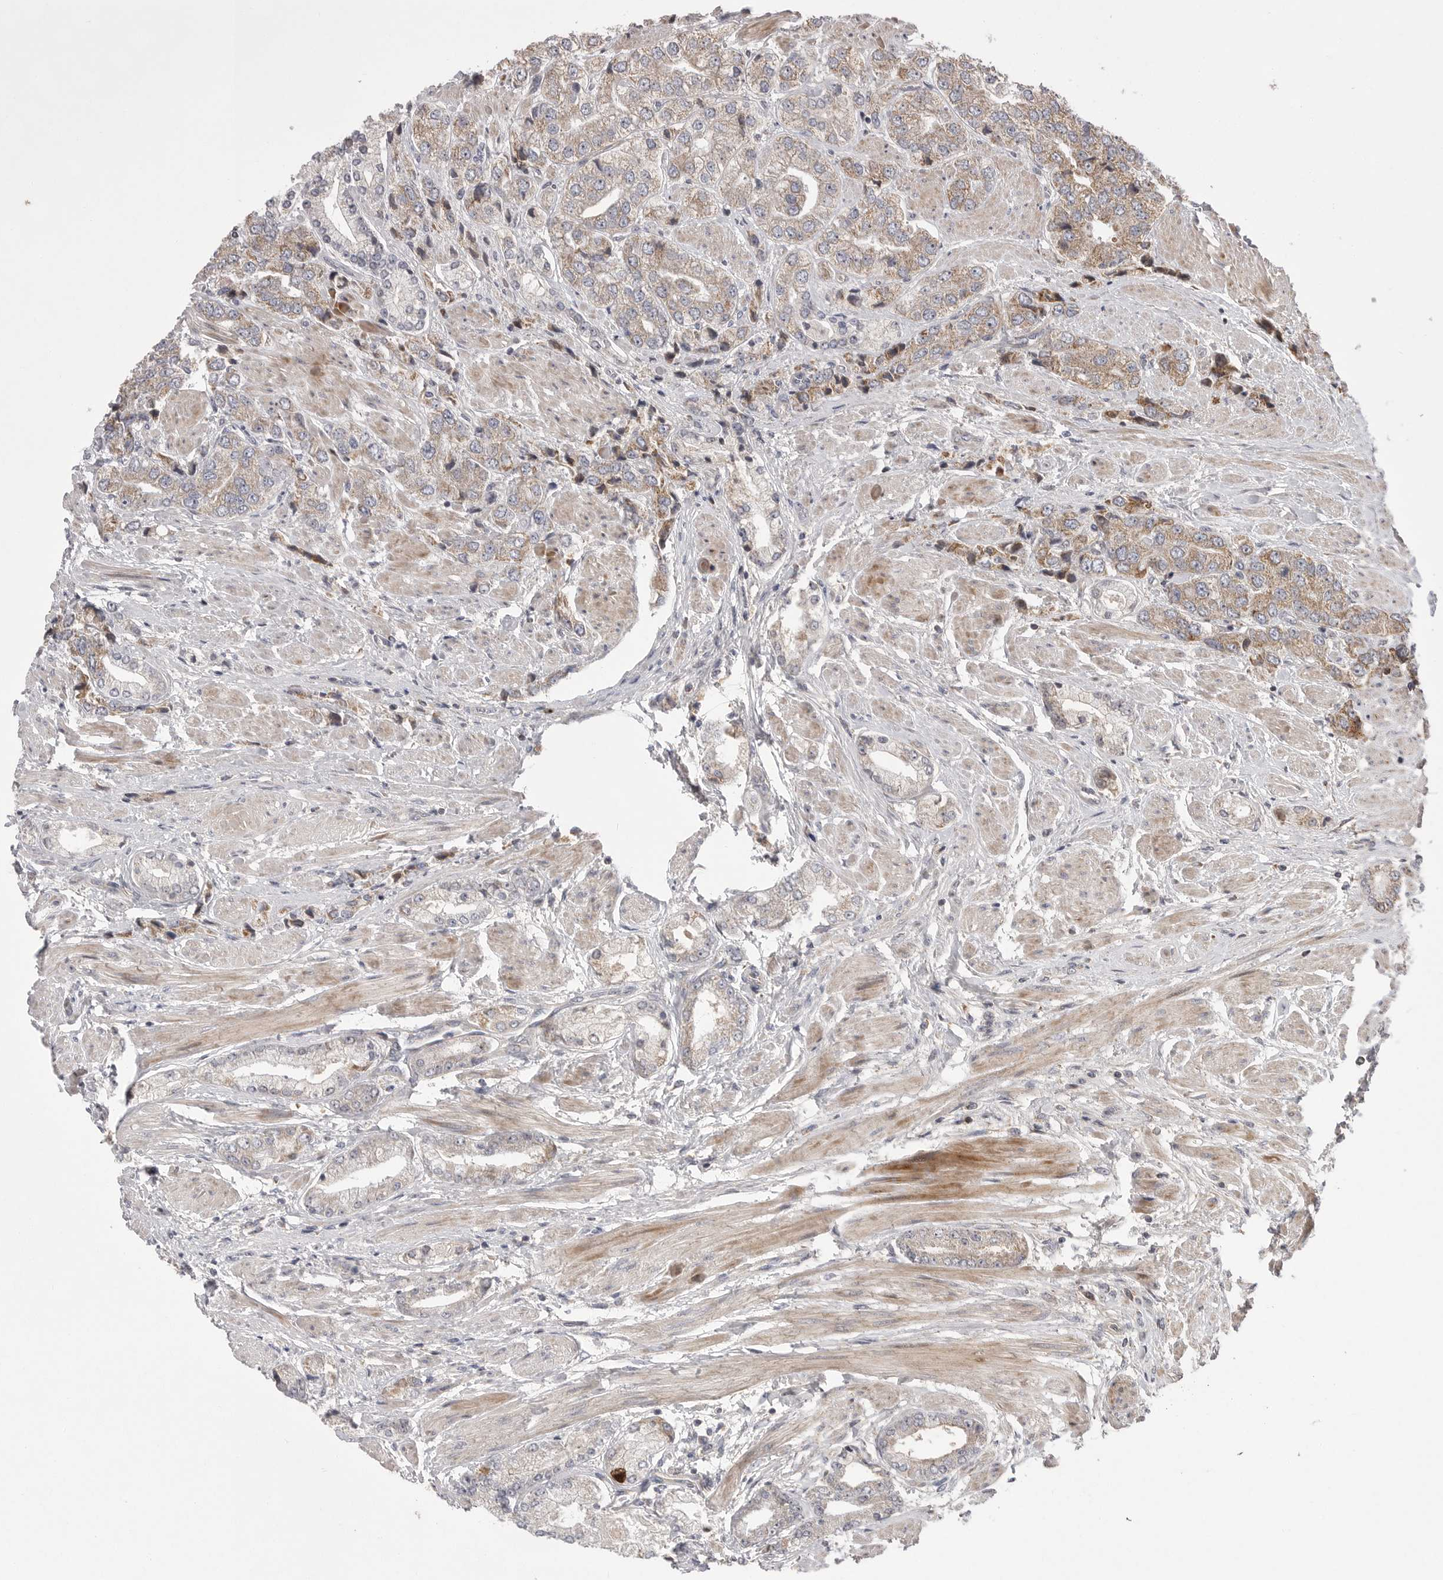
{"staining": {"intensity": "weak", "quantity": "<25%", "location": "cytoplasmic/membranous"}, "tissue": "prostate cancer", "cell_type": "Tumor cells", "image_type": "cancer", "snomed": [{"axis": "morphology", "description": "Adenocarcinoma, High grade"}, {"axis": "topography", "description": "Prostate"}], "caption": "Prostate cancer (high-grade adenocarcinoma) was stained to show a protein in brown. There is no significant expression in tumor cells.", "gene": "KYAT3", "patient": {"sex": "male", "age": 50}}